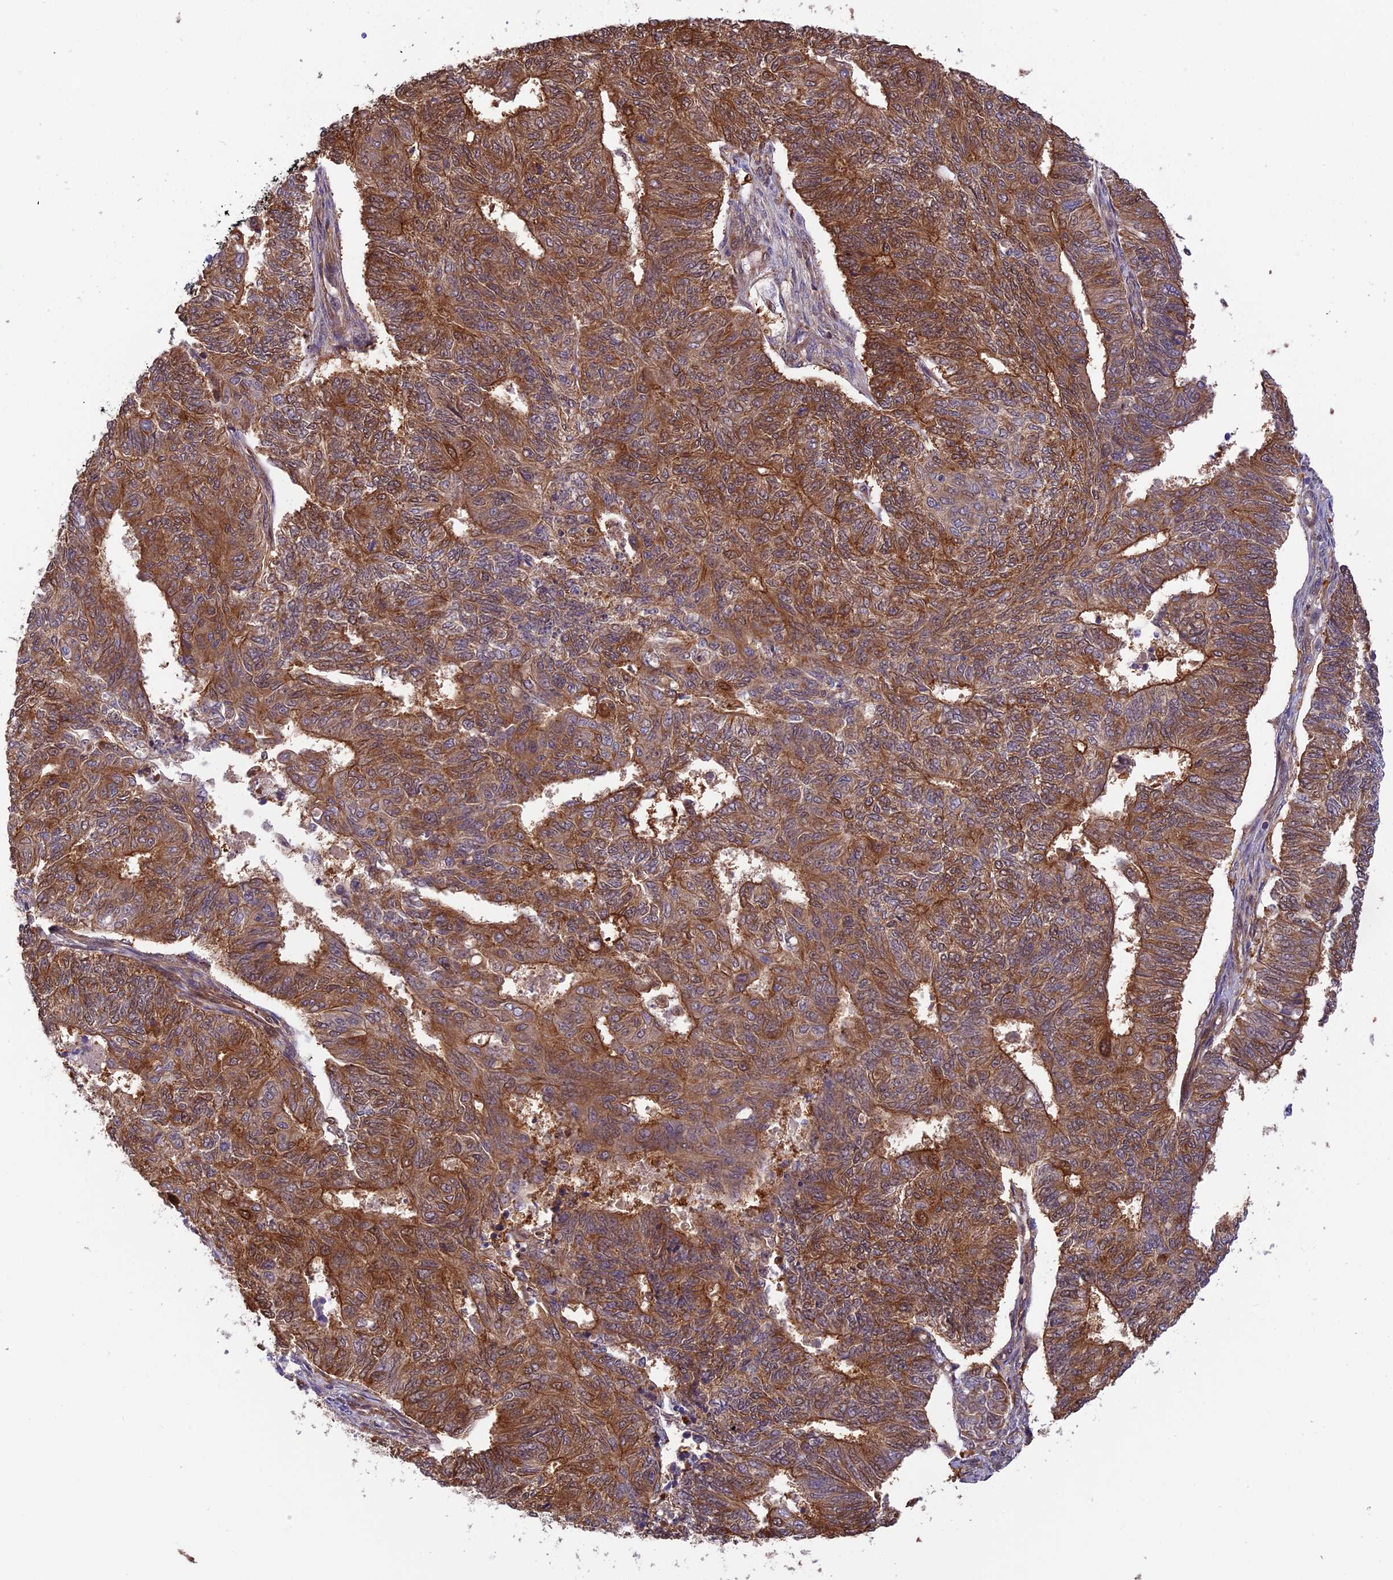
{"staining": {"intensity": "strong", "quantity": ">75%", "location": "cytoplasmic/membranous"}, "tissue": "endometrial cancer", "cell_type": "Tumor cells", "image_type": "cancer", "snomed": [{"axis": "morphology", "description": "Adenocarcinoma, NOS"}, {"axis": "topography", "description": "Endometrium"}], "caption": "Protein analysis of endometrial adenocarcinoma tissue displays strong cytoplasmic/membranous staining in about >75% of tumor cells. The staining was performed using DAB to visualize the protein expression in brown, while the nuclei were stained in blue with hematoxylin (Magnification: 20x).", "gene": "EVI5L", "patient": {"sex": "female", "age": 32}}